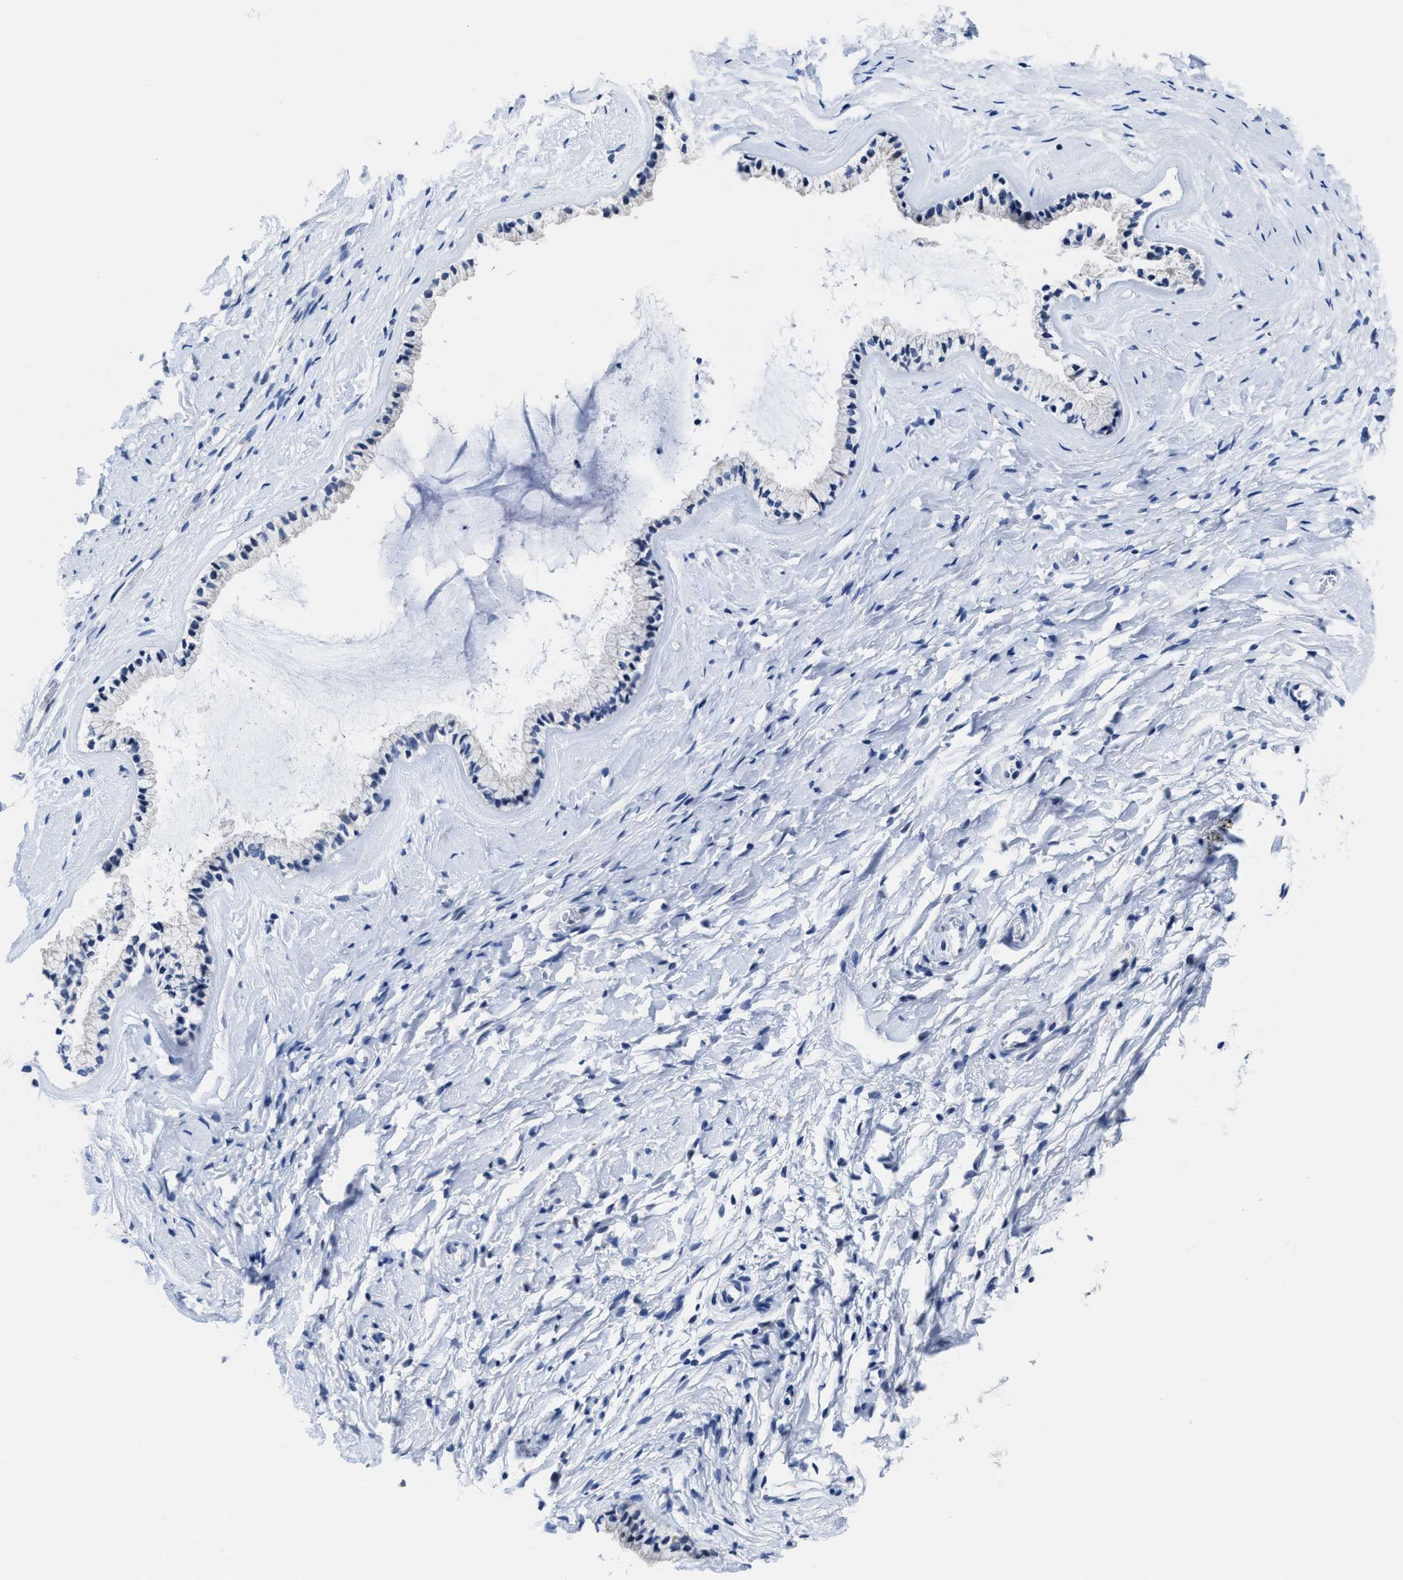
{"staining": {"intensity": "negative", "quantity": "none", "location": "none"}, "tissue": "cervix", "cell_type": "Glandular cells", "image_type": "normal", "snomed": [{"axis": "morphology", "description": "Normal tissue, NOS"}, {"axis": "topography", "description": "Cervix"}], "caption": "Normal cervix was stained to show a protein in brown. There is no significant expression in glandular cells. (DAB immunohistochemistry (IHC) visualized using brightfield microscopy, high magnification).", "gene": "HOOK1", "patient": {"sex": "female", "age": 72}}